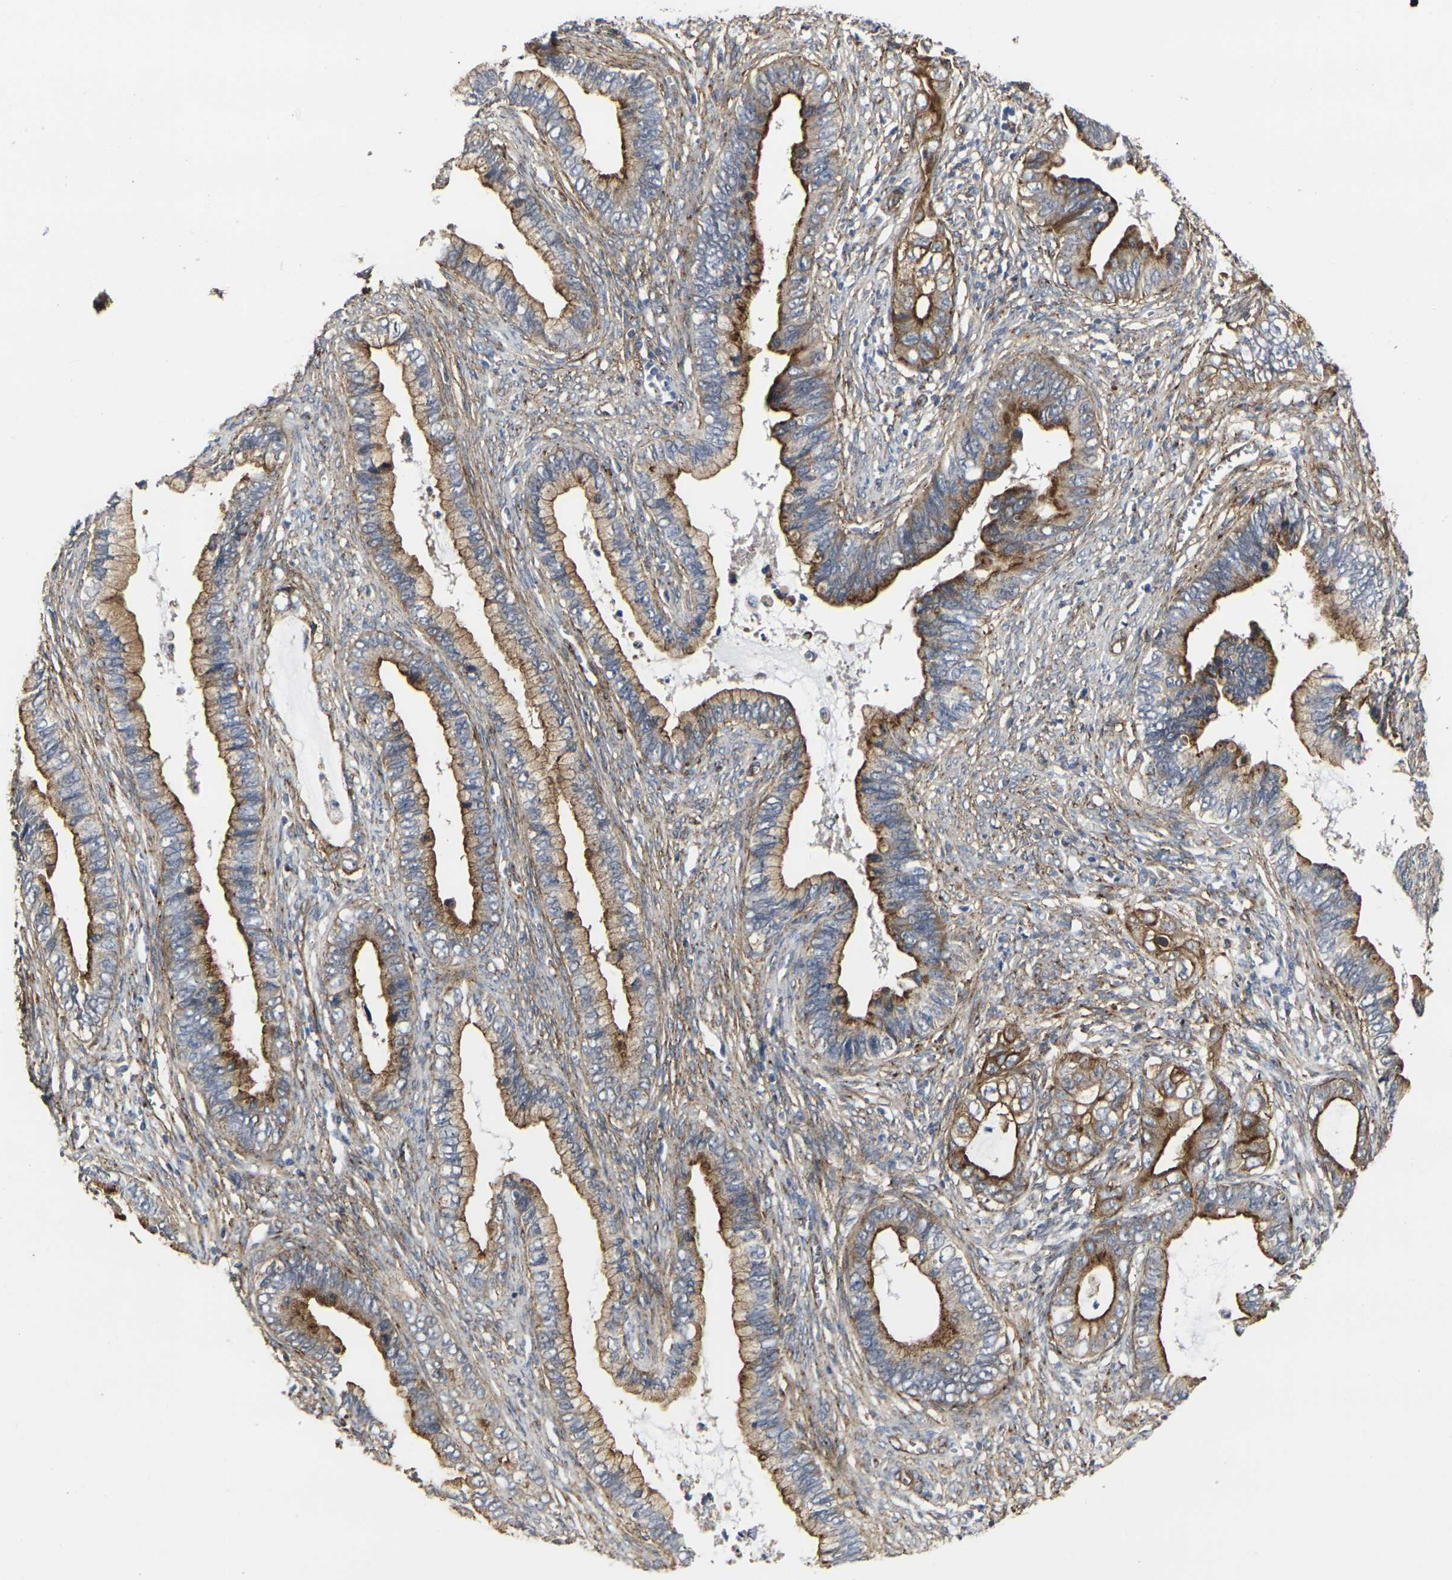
{"staining": {"intensity": "strong", "quantity": ">75%", "location": "cytoplasmic/membranous"}, "tissue": "cervical cancer", "cell_type": "Tumor cells", "image_type": "cancer", "snomed": [{"axis": "morphology", "description": "Adenocarcinoma, NOS"}, {"axis": "topography", "description": "Cervix"}], "caption": "Protein expression analysis of adenocarcinoma (cervical) exhibits strong cytoplasmic/membranous expression in about >75% of tumor cells. Immunohistochemistry (ihc) stains the protein in brown and the nuclei are stained blue.", "gene": "MYOF", "patient": {"sex": "female", "age": 44}}